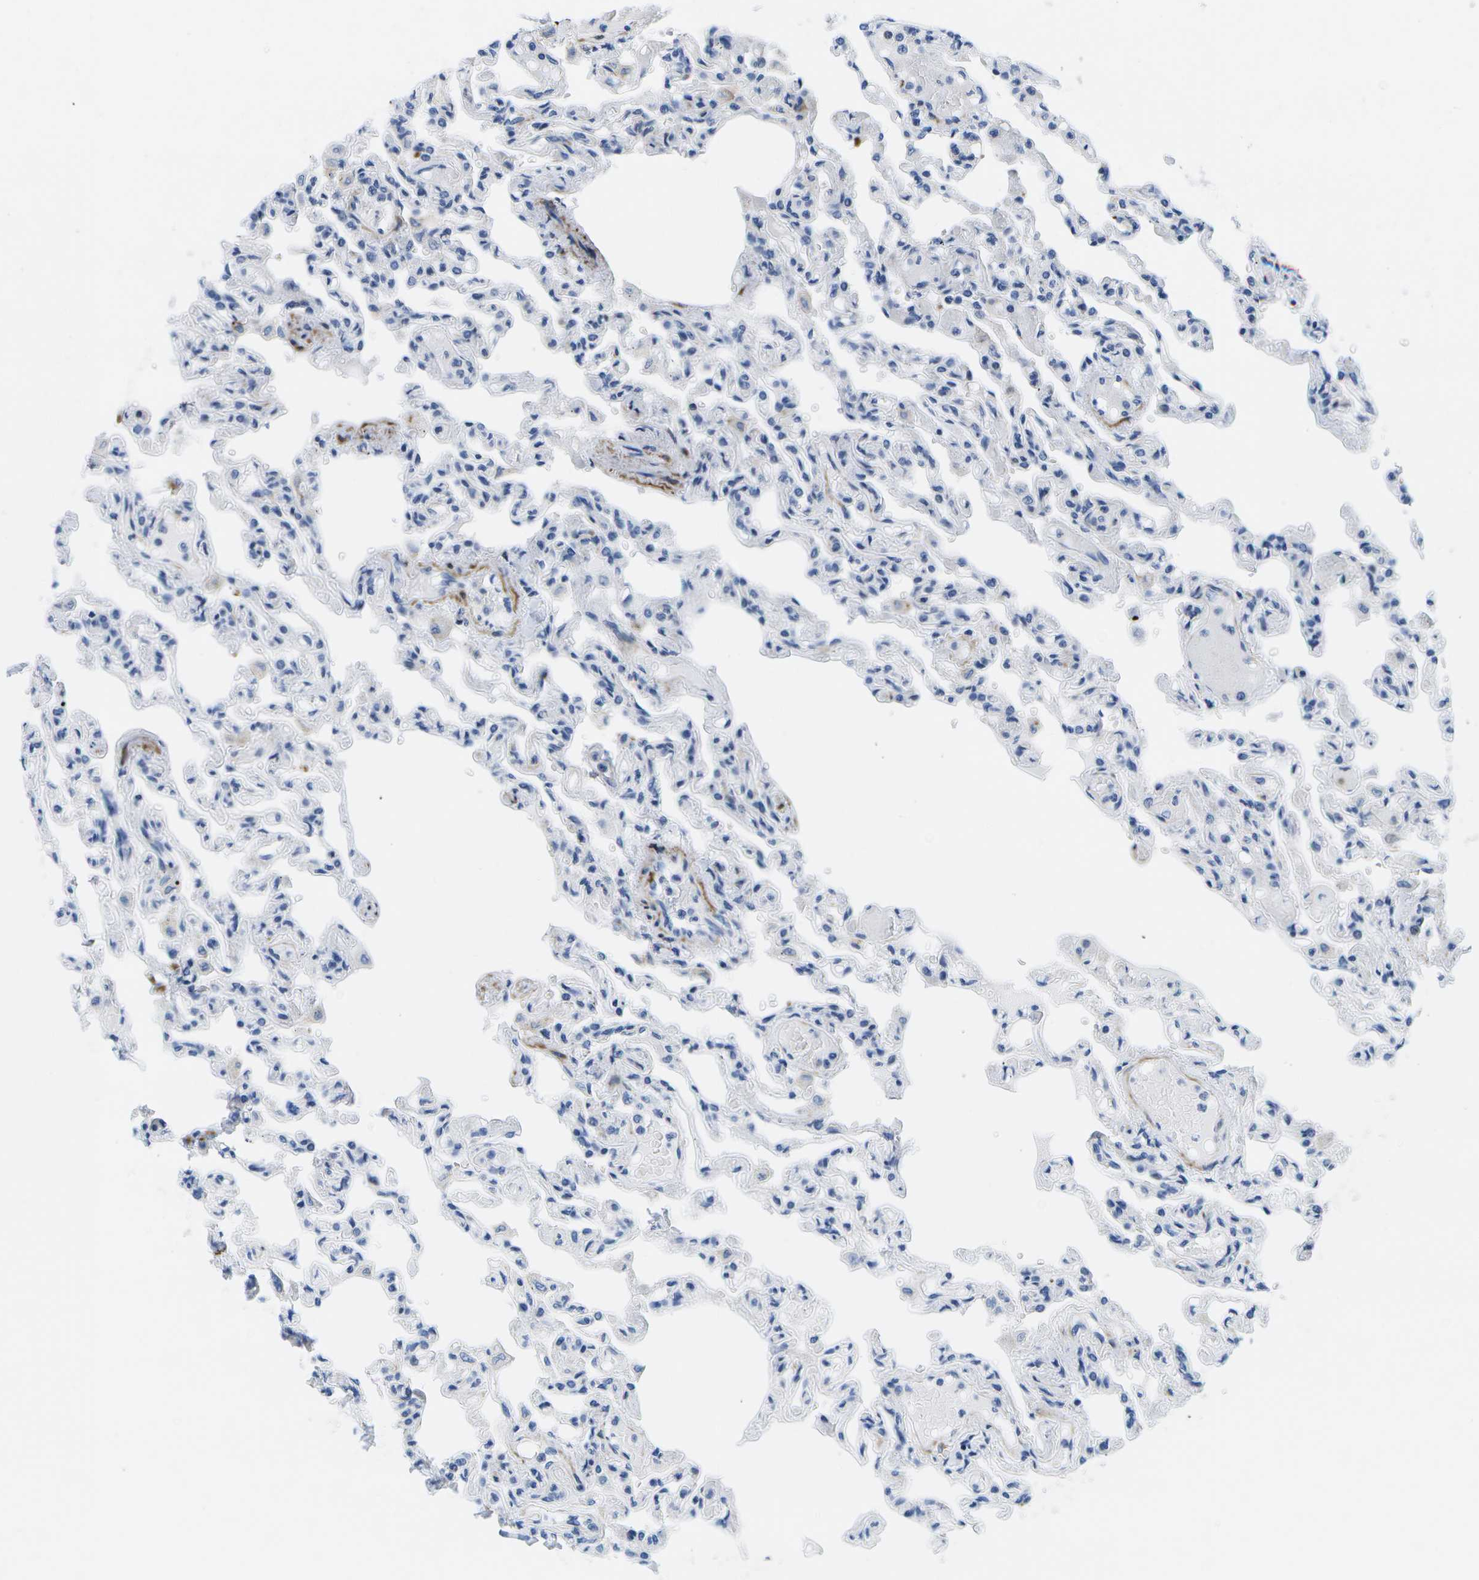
{"staining": {"intensity": "negative", "quantity": "none", "location": "none"}, "tissue": "lung", "cell_type": "Alveolar cells", "image_type": "normal", "snomed": [{"axis": "morphology", "description": "Normal tissue, NOS"}, {"axis": "topography", "description": "Lung"}], "caption": "Immunohistochemical staining of normal lung displays no significant expression in alveolar cells.", "gene": "ADGRG6", "patient": {"sex": "male", "age": 21}}